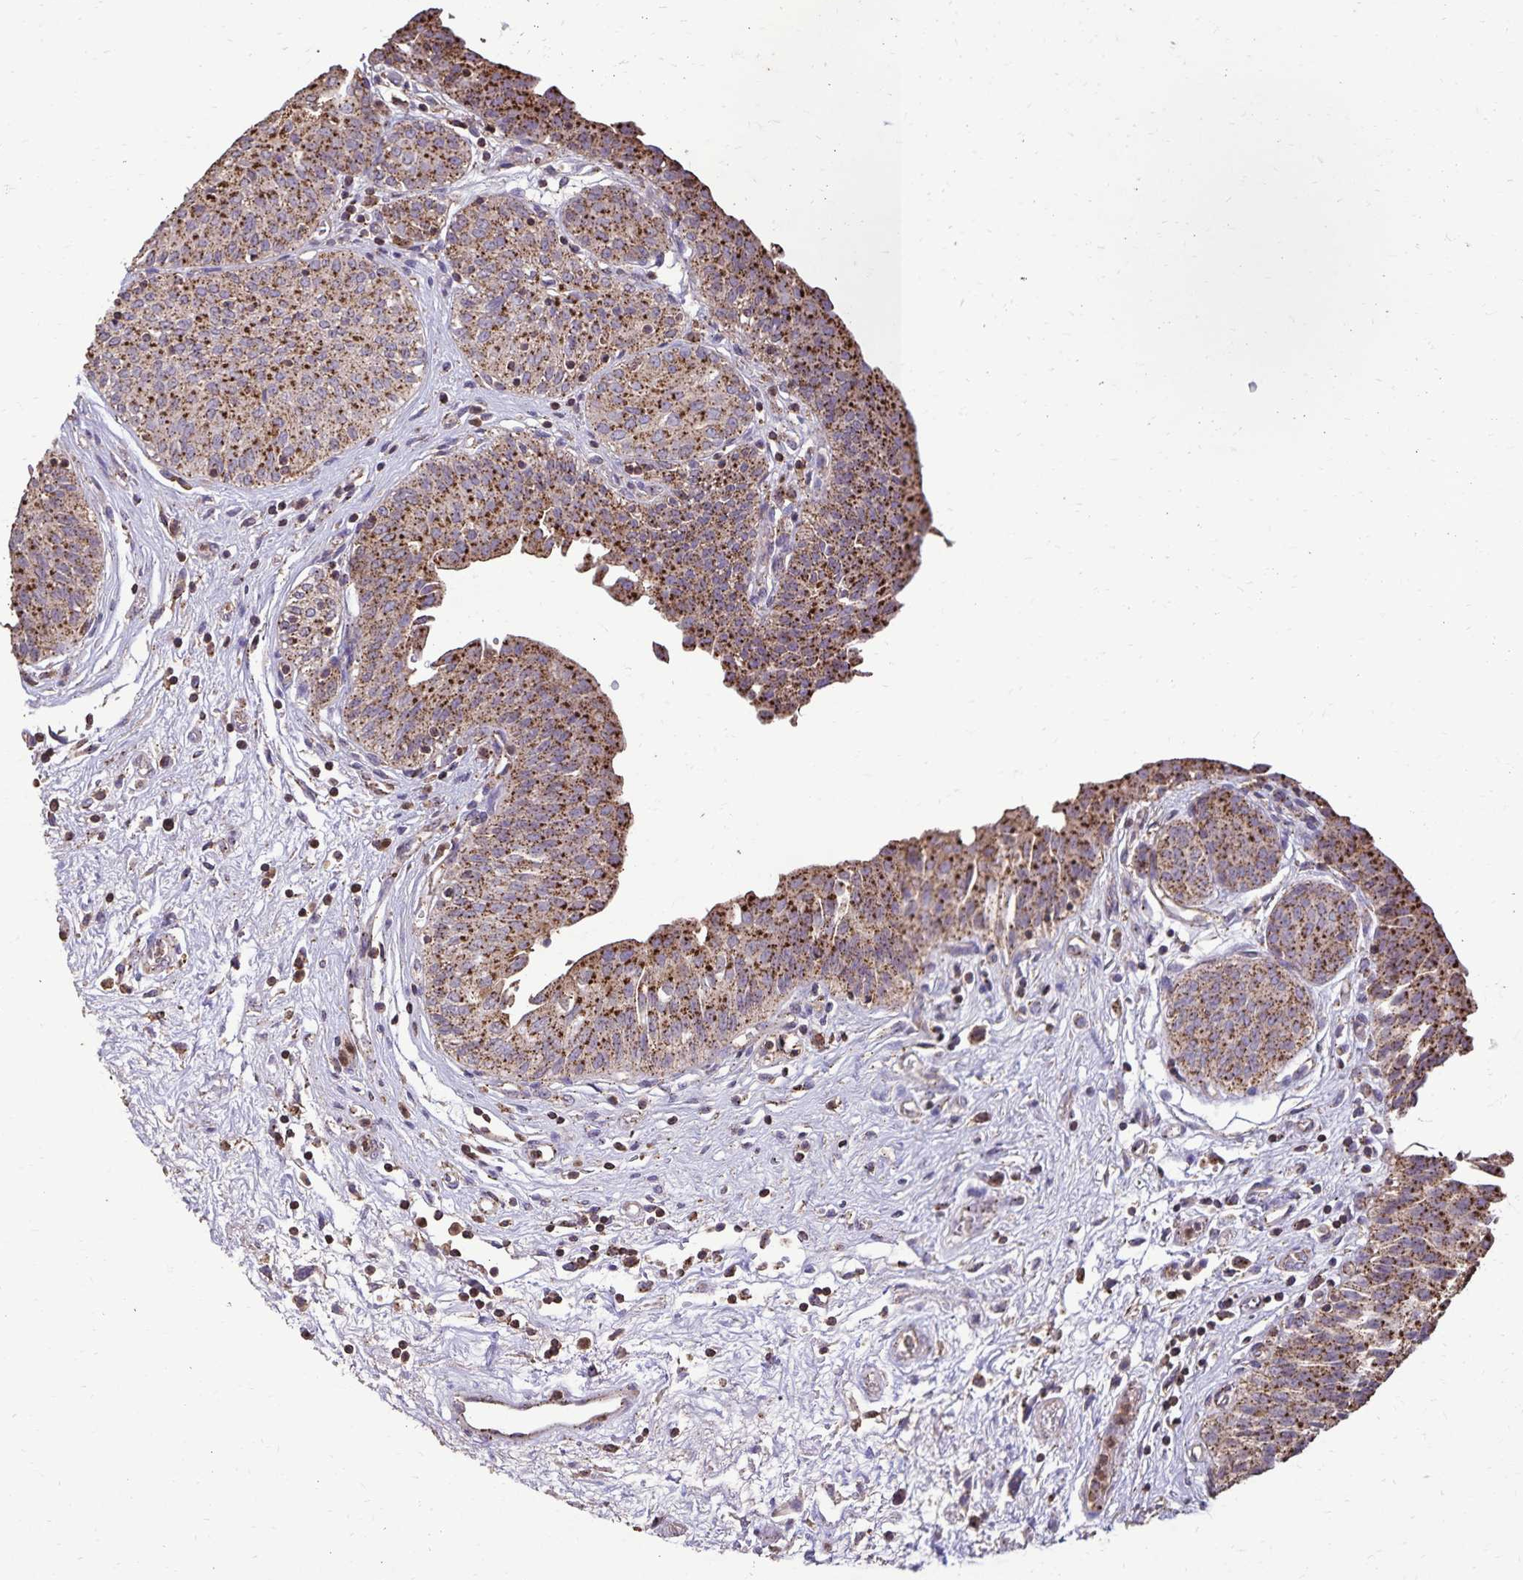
{"staining": {"intensity": "moderate", "quantity": ">75%", "location": "cytoplasmic/membranous,nuclear"}, "tissue": "urinary bladder", "cell_type": "Urothelial cells", "image_type": "normal", "snomed": [{"axis": "morphology", "description": "Normal tissue, NOS"}, {"axis": "topography", "description": "Urinary bladder"}], "caption": "Protein expression analysis of normal urinary bladder reveals moderate cytoplasmic/membranous,nuclear expression in approximately >75% of urothelial cells.", "gene": "CHMP1B", "patient": {"sex": "male", "age": 68}}